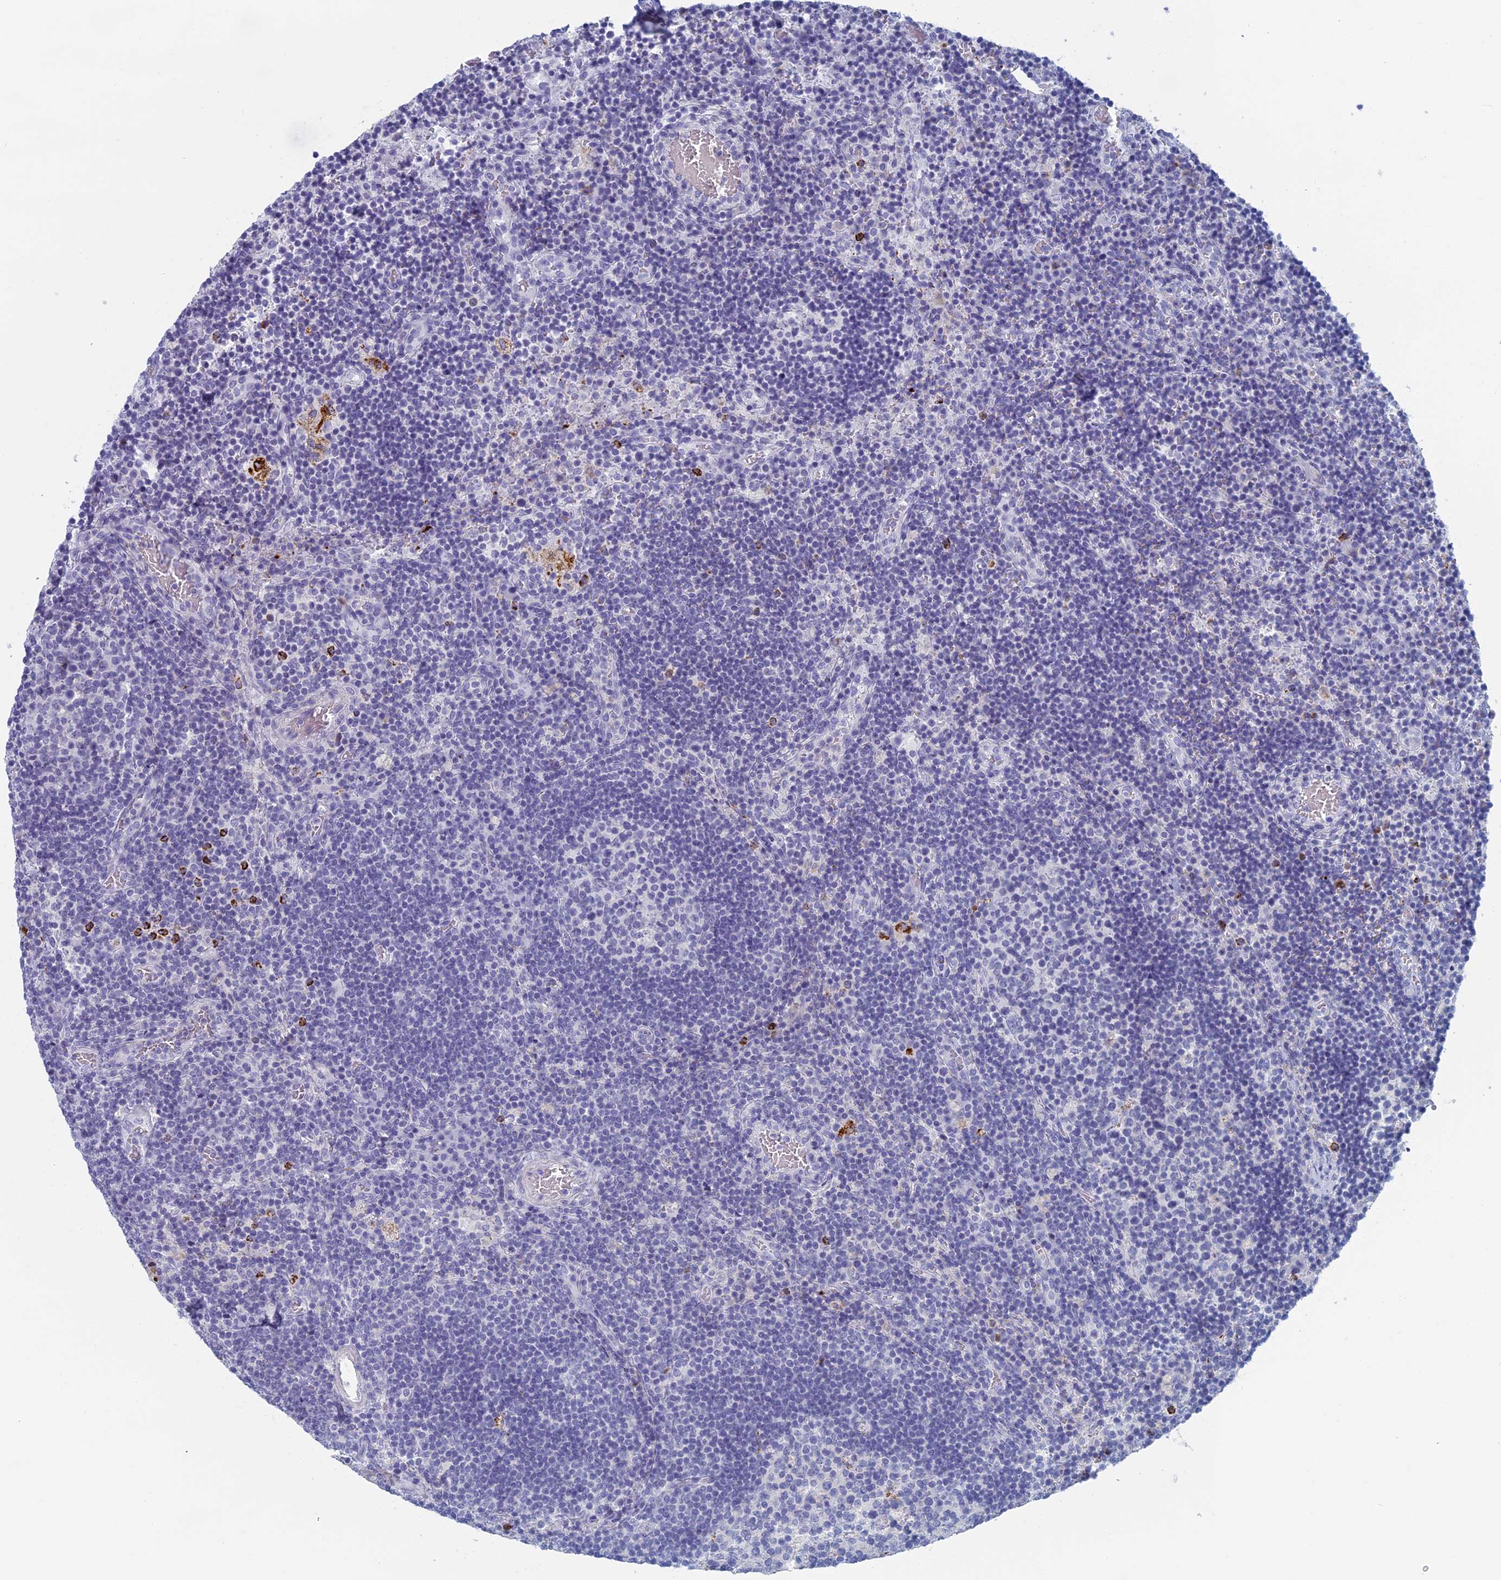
{"staining": {"intensity": "negative", "quantity": "none", "location": "none"}, "tissue": "lymph node", "cell_type": "Germinal center cells", "image_type": "normal", "snomed": [{"axis": "morphology", "description": "Normal tissue, NOS"}, {"axis": "topography", "description": "Lymph node"}], "caption": "Image shows no significant protein expression in germinal center cells of benign lymph node.", "gene": "ALMS1", "patient": {"sex": "male", "age": 58}}